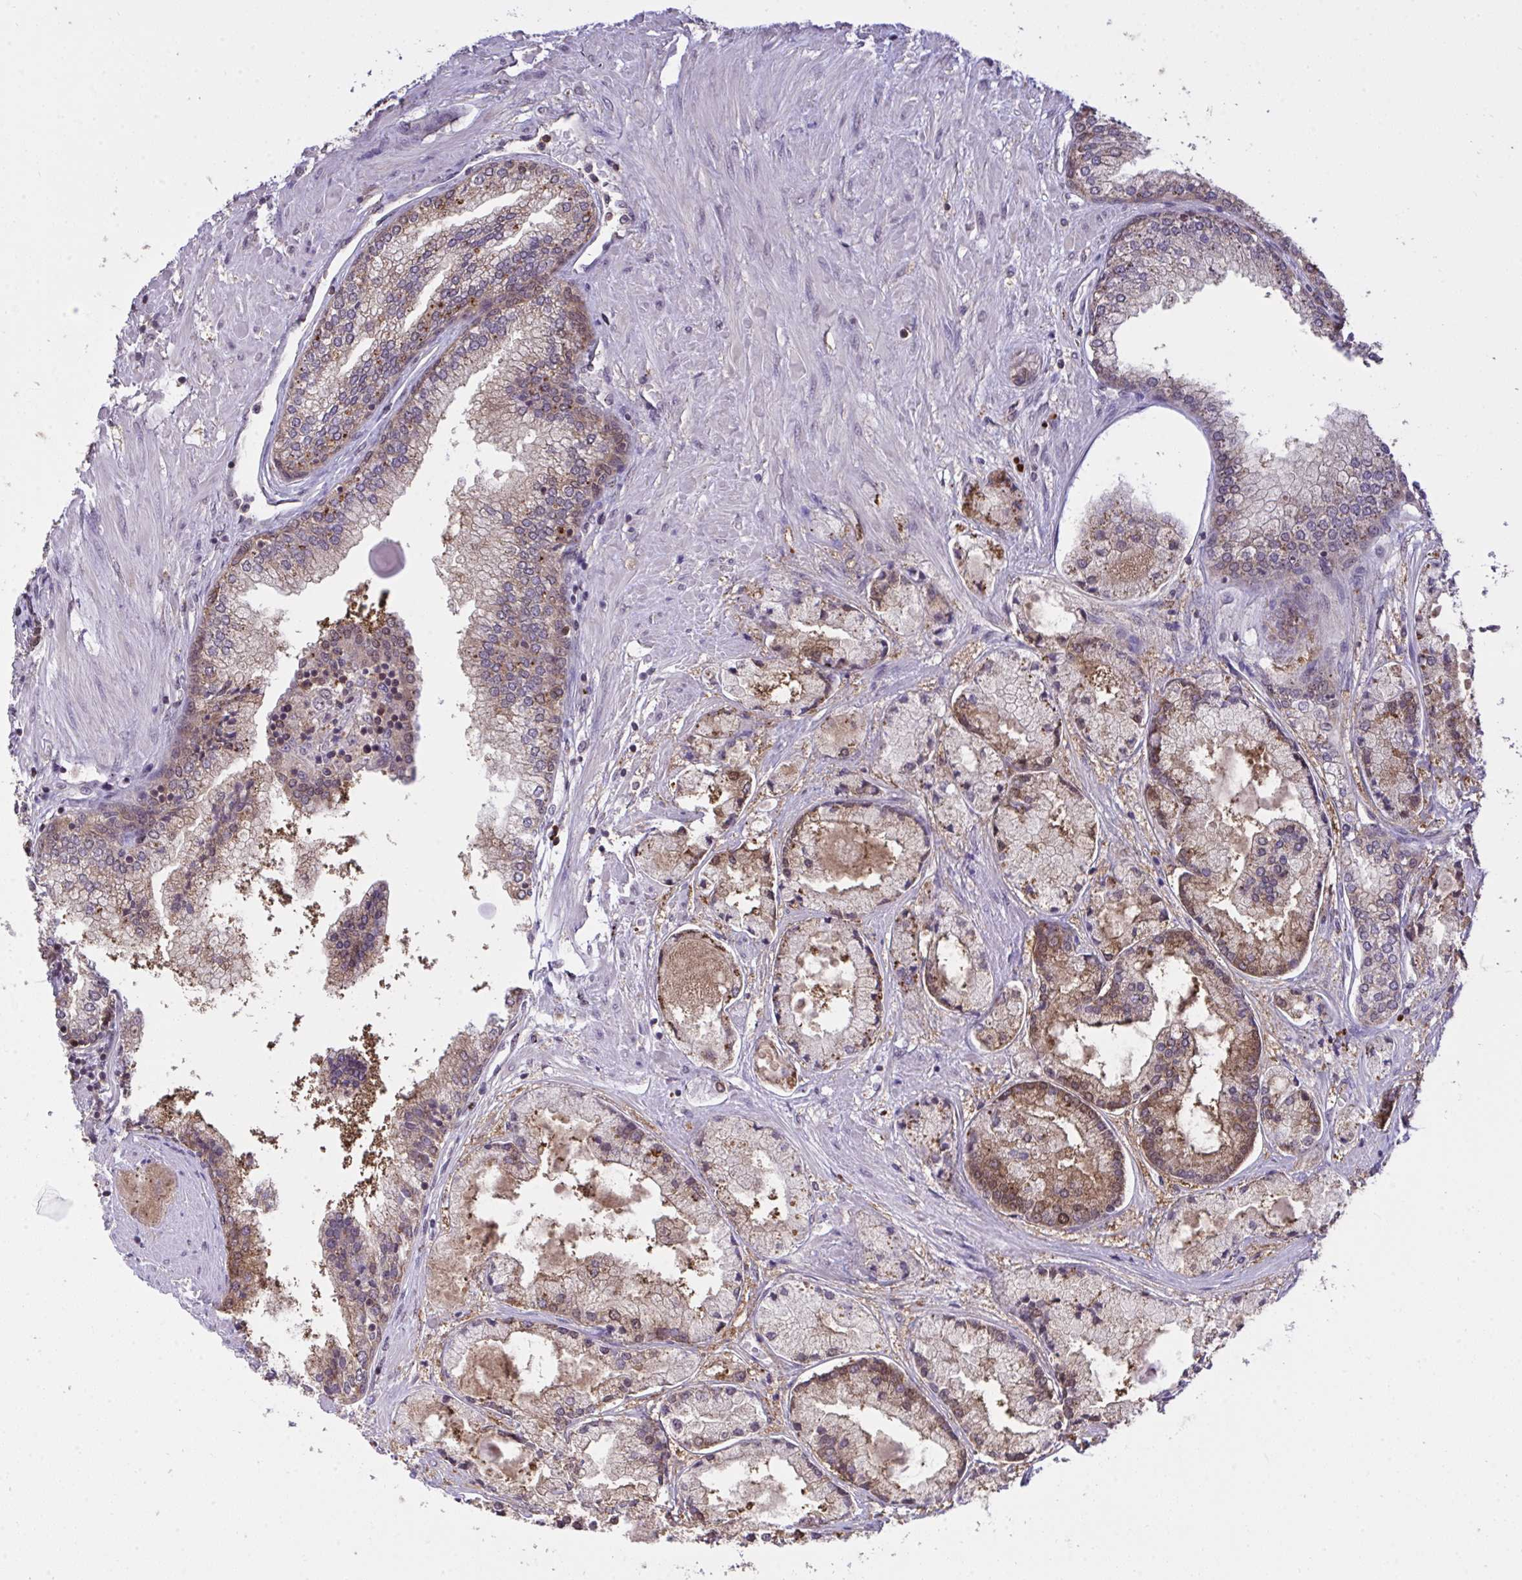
{"staining": {"intensity": "moderate", "quantity": "25%-75%", "location": "cytoplasmic/membranous"}, "tissue": "prostate cancer", "cell_type": "Tumor cells", "image_type": "cancer", "snomed": [{"axis": "morphology", "description": "Adenocarcinoma, High grade"}, {"axis": "topography", "description": "Prostate"}], "caption": "High-magnification brightfield microscopy of high-grade adenocarcinoma (prostate) stained with DAB (3,3'-diaminobenzidine) (brown) and counterstained with hematoxylin (blue). tumor cells exhibit moderate cytoplasmic/membranous positivity is present in about25%-75% of cells.", "gene": "C12orf57", "patient": {"sex": "male", "age": 67}}